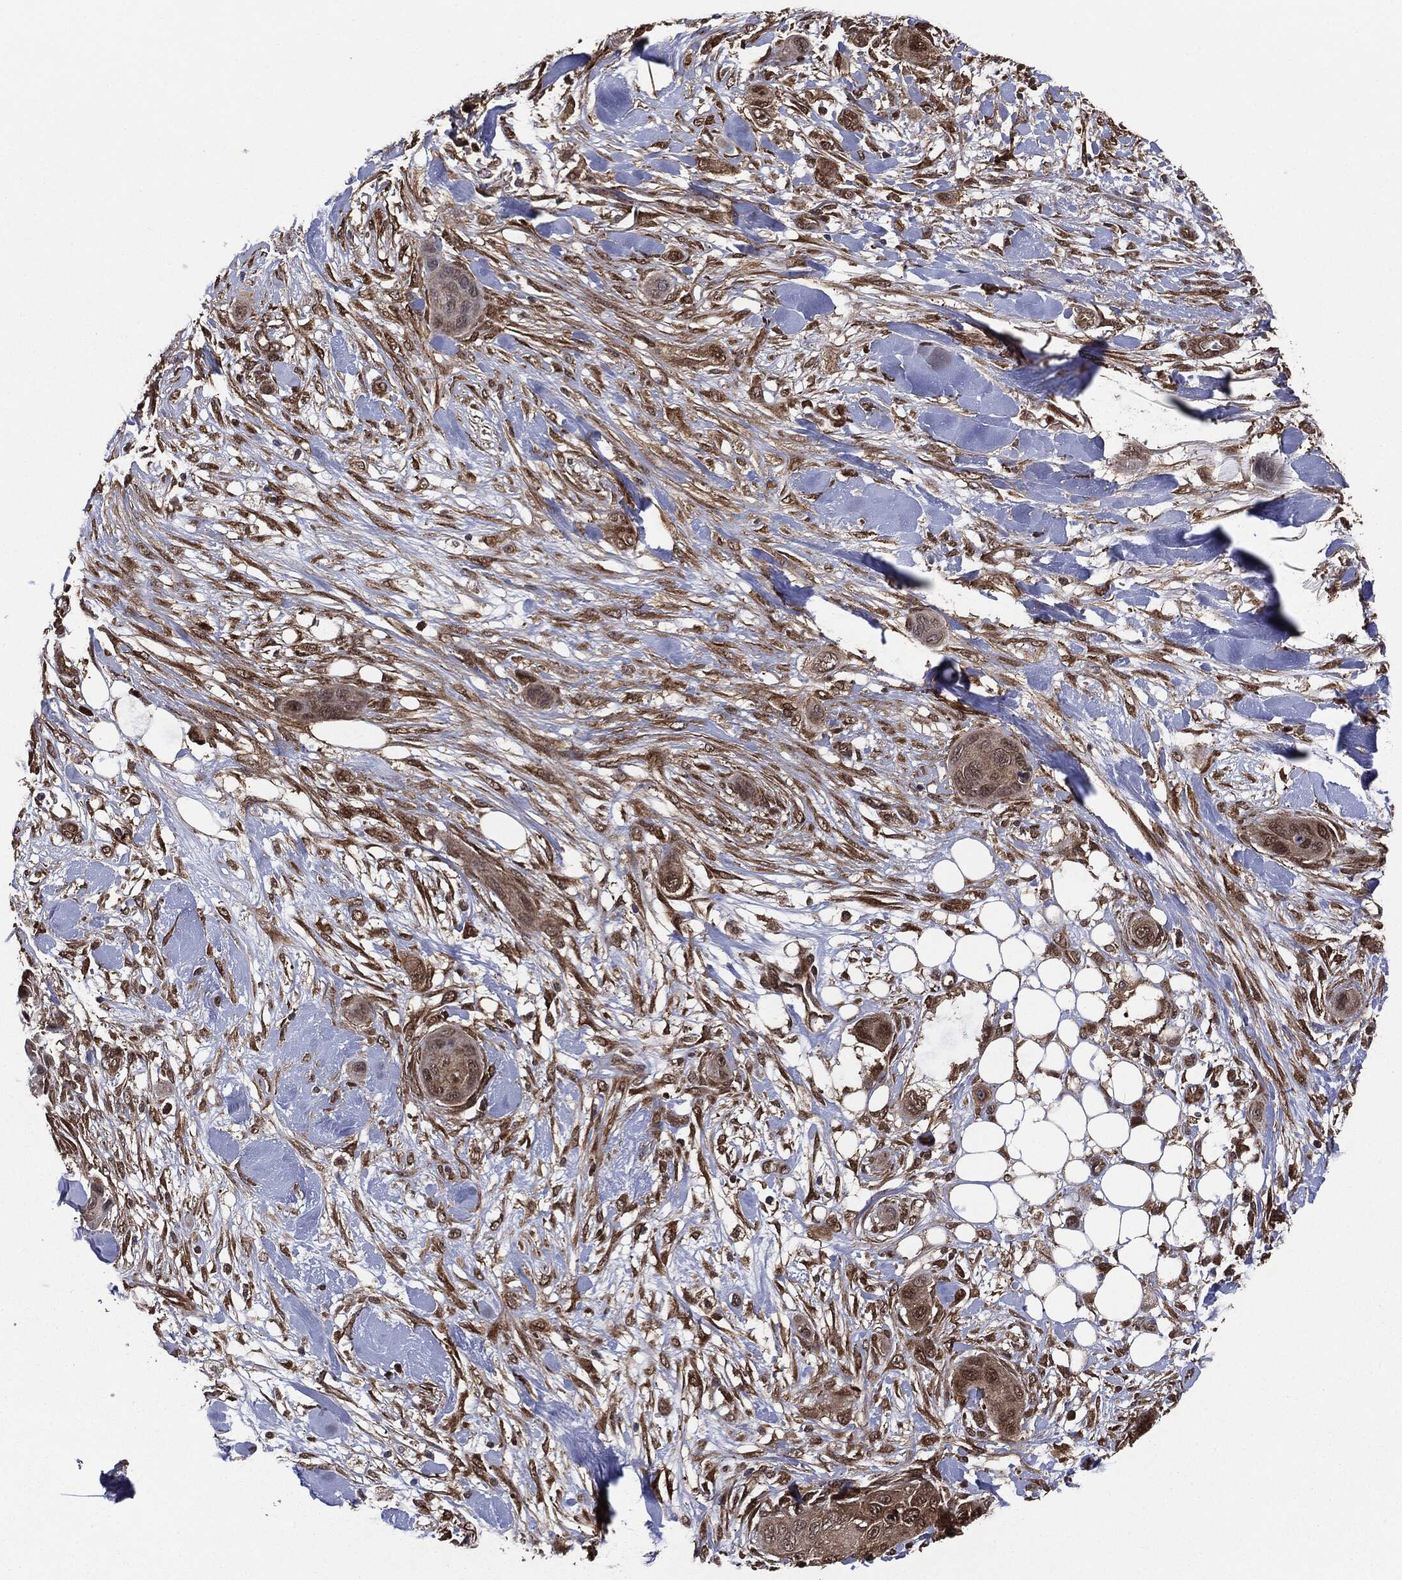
{"staining": {"intensity": "moderate", "quantity": ">75%", "location": "cytoplasmic/membranous"}, "tissue": "skin cancer", "cell_type": "Tumor cells", "image_type": "cancer", "snomed": [{"axis": "morphology", "description": "Squamous cell carcinoma, NOS"}, {"axis": "topography", "description": "Skin"}], "caption": "Immunohistochemical staining of skin cancer shows medium levels of moderate cytoplasmic/membranous protein positivity in about >75% of tumor cells.", "gene": "NME1", "patient": {"sex": "male", "age": 78}}